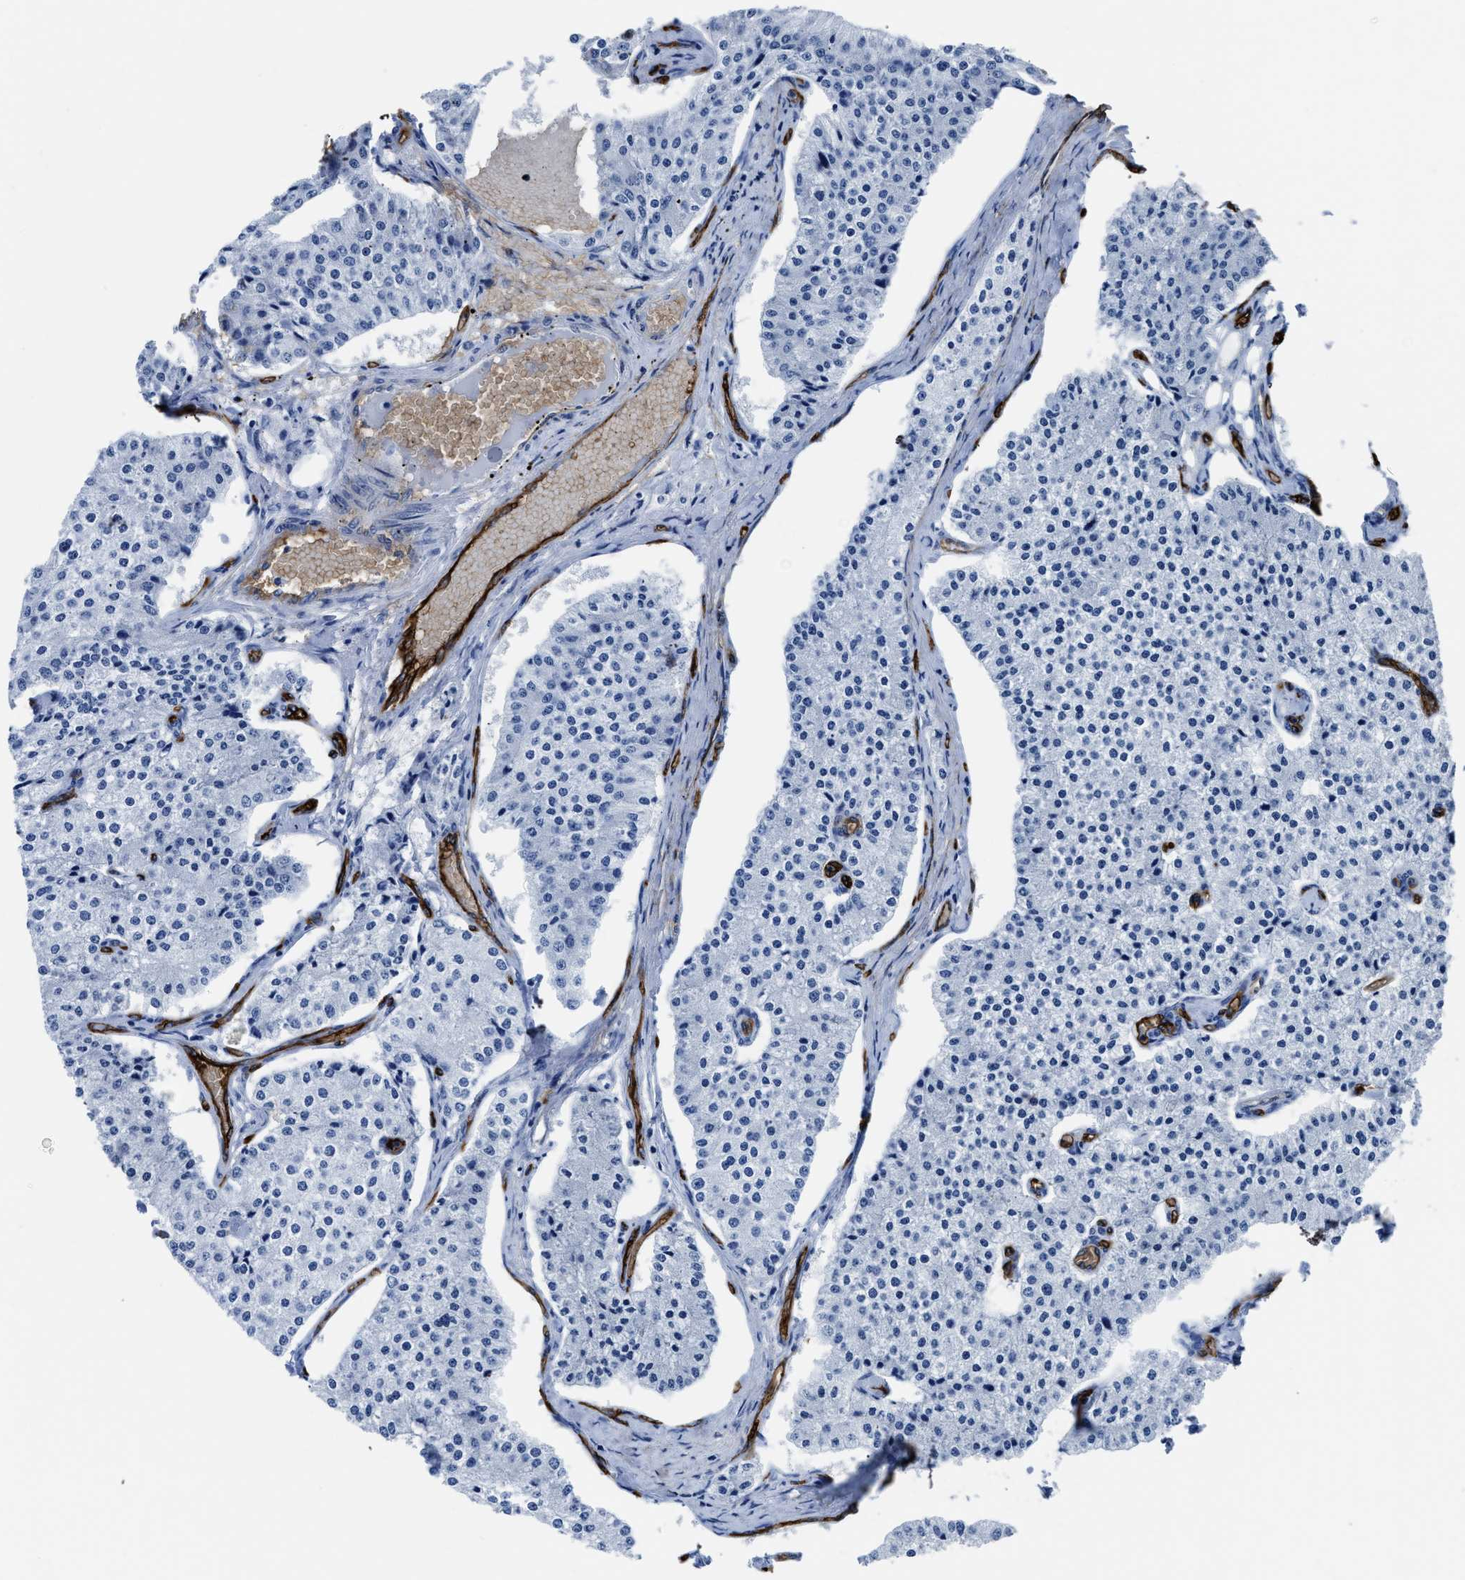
{"staining": {"intensity": "negative", "quantity": "none", "location": "none"}, "tissue": "carcinoid", "cell_type": "Tumor cells", "image_type": "cancer", "snomed": [{"axis": "morphology", "description": "Carcinoid, malignant, NOS"}, {"axis": "topography", "description": "Colon"}], "caption": "Immunohistochemical staining of carcinoid displays no significant positivity in tumor cells.", "gene": "AQP1", "patient": {"sex": "female", "age": 52}}